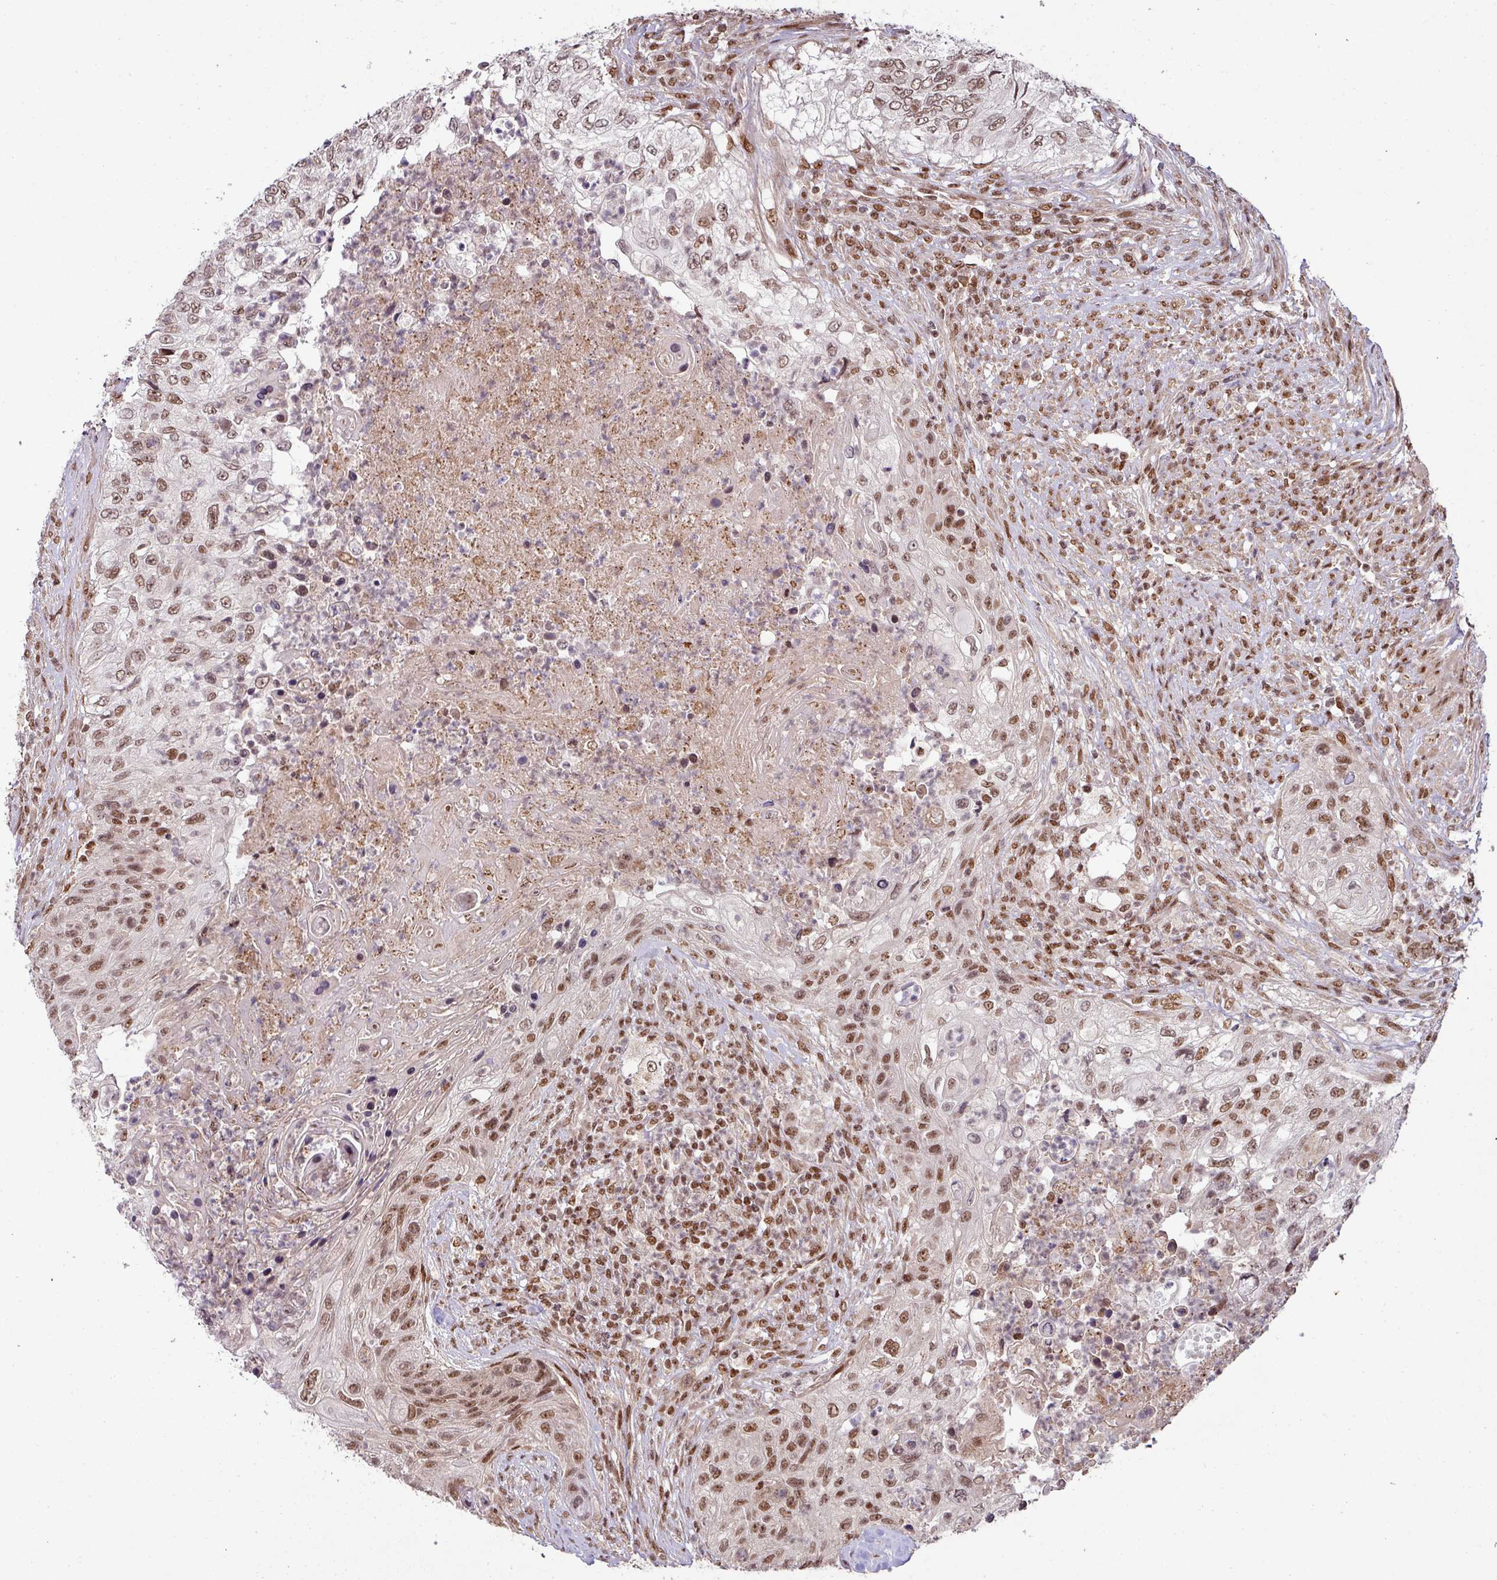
{"staining": {"intensity": "moderate", "quantity": ">75%", "location": "nuclear"}, "tissue": "urothelial cancer", "cell_type": "Tumor cells", "image_type": "cancer", "snomed": [{"axis": "morphology", "description": "Urothelial carcinoma, High grade"}, {"axis": "topography", "description": "Urinary bladder"}], "caption": "Immunohistochemistry (IHC) staining of urothelial carcinoma (high-grade), which shows medium levels of moderate nuclear positivity in approximately >75% of tumor cells indicating moderate nuclear protein positivity. The staining was performed using DAB (brown) for protein detection and nuclei were counterstained in hematoxylin (blue).", "gene": "PHF23", "patient": {"sex": "female", "age": 60}}